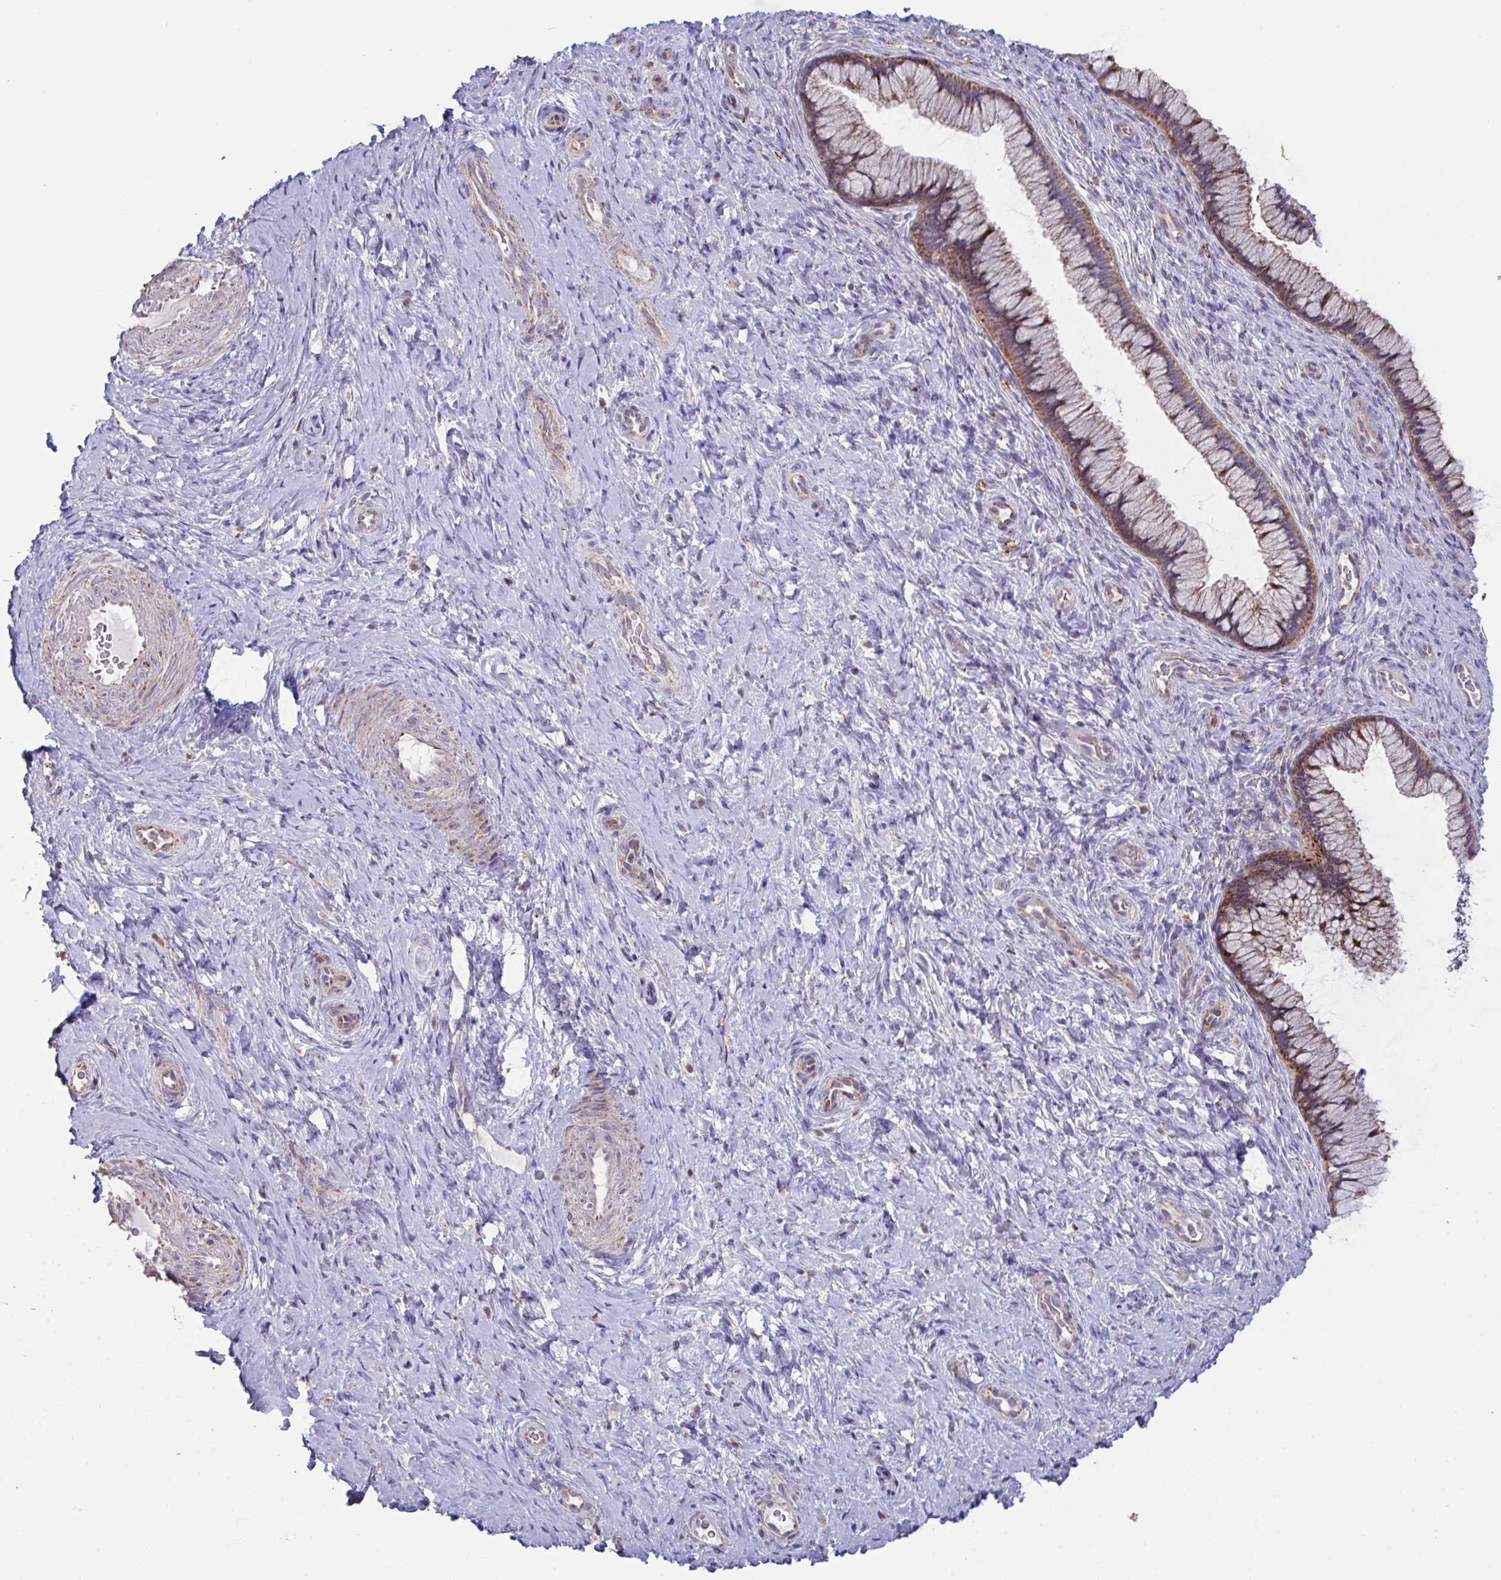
{"staining": {"intensity": "strong", "quantity": ">75%", "location": "cytoplasmic/membranous"}, "tissue": "cervix", "cell_type": "Glandular cells", "image_type": "normal", "snomed": [{"axis": "morphology", "description": "Normal tissue, NOS"}, {"axis": "topography", "description": "Cervix"}], "caption": "This is a histology image of immunohistochemistry (IHC) staining of normal cervix, which shows strong expression in the cytoplasmic/membranous of glandular cells.", "gene": "MICOS10", "patient": {"sex": "female", "age": 34}}